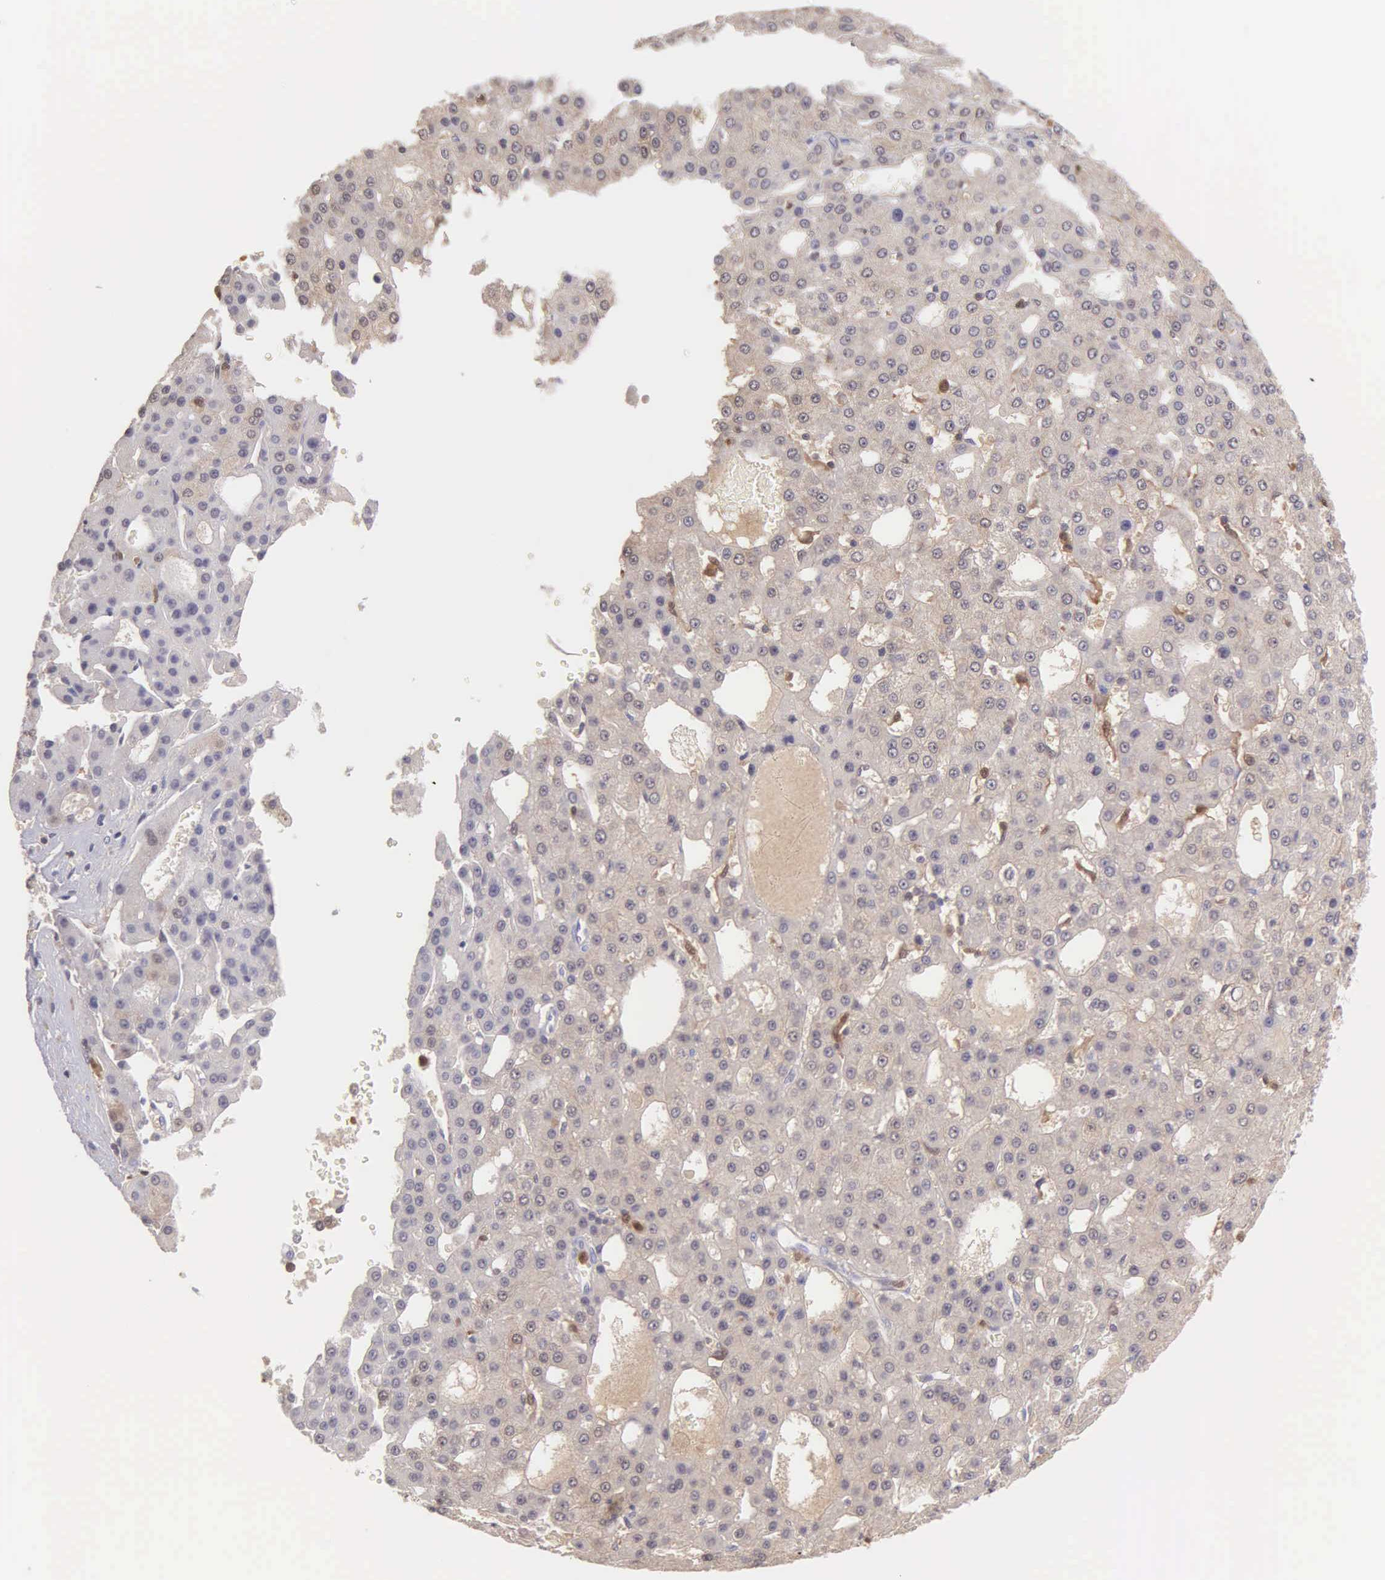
{"staining": {"intensity": "weak", "quantity": "25%-75%", "location": "cytoplasmic/membranous"}, "tissue": "liver cancer", "cell_type": "Tumor cells", "image_type": "cancer", "snomed": [{"axis": "morphology", "description": "Carcinoma, Hepatocellular, NOS"}, {"axis": "topography", "description": "Liver"}], "caption": "A micrograph showing weak cytoplasmic/membranous positivity in about 25%-75% of tumor cells in liver hepatocellular carcinoma, as visualized by brown immunohistochemical staining.", "gene": "BID", "patient": {"sex": "male", "age": 47}}